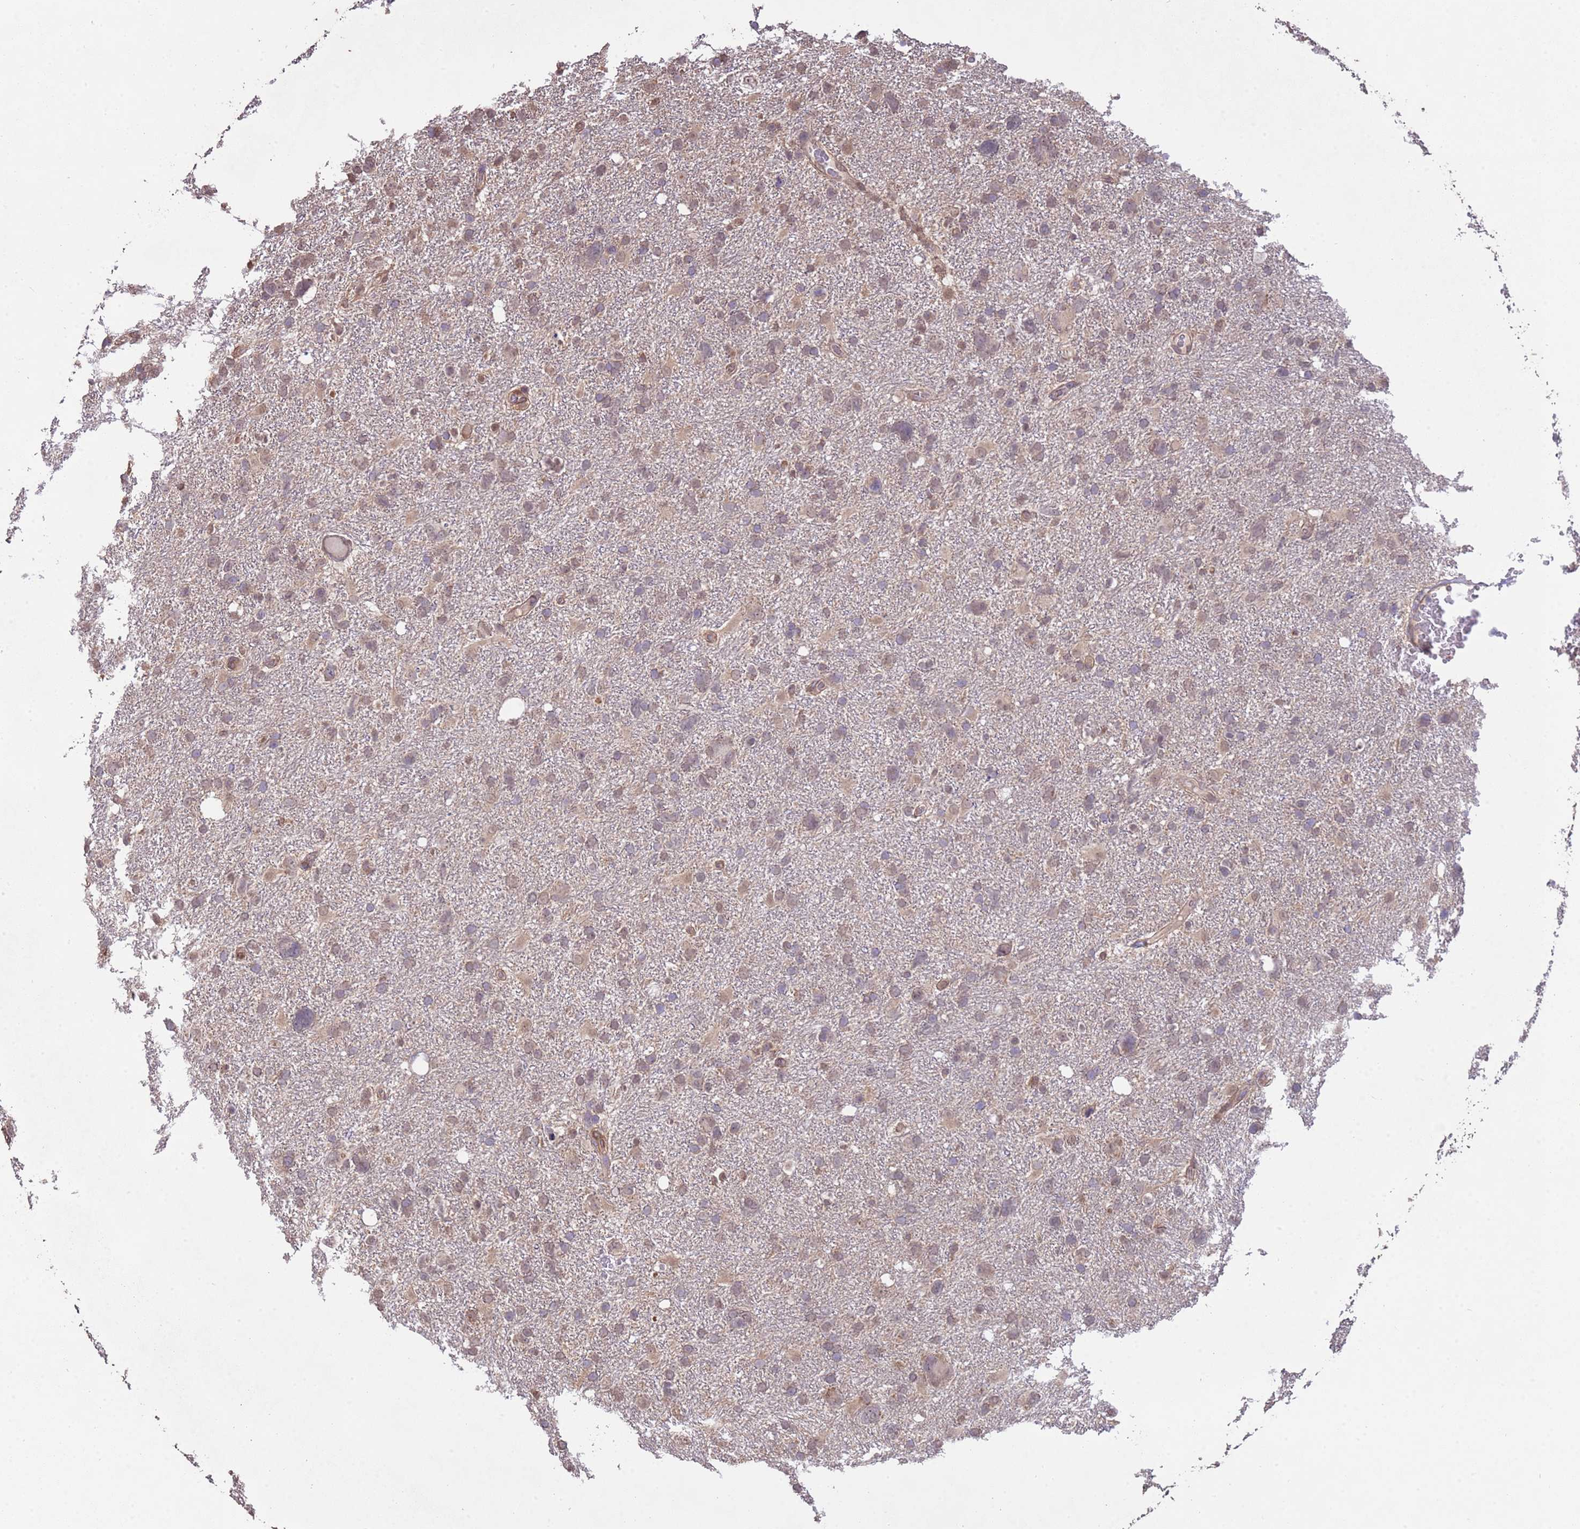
{"staining": {"intensity": "moderate", "quantity": "<25%", "location": "cytoplasmic/membranous,nuclear"}, "tissue": "glioma", "cell_type": "Tumor cells", "image_type": "cancer", "snomed": [{"axis": "morphology", "description": "Glioma, malignant, High grade"}, {"axis": "topography", "description": "Brain"}], "caption": "Immunohistochemistry (IHC) staining of glioma, which displays low levels of moderate cytoplasmic/membranous and nuclear expression in about <25% of tumor cells indicating moderate cytoplasmic/membranous and nuclear protein positivity. The staining was performed using DAB (brown) for protein detection and nuclei were counterstained in hematoxylin (blue).", "gene": "NPHP1", "patient": {"sex": "male", "age": 61}}